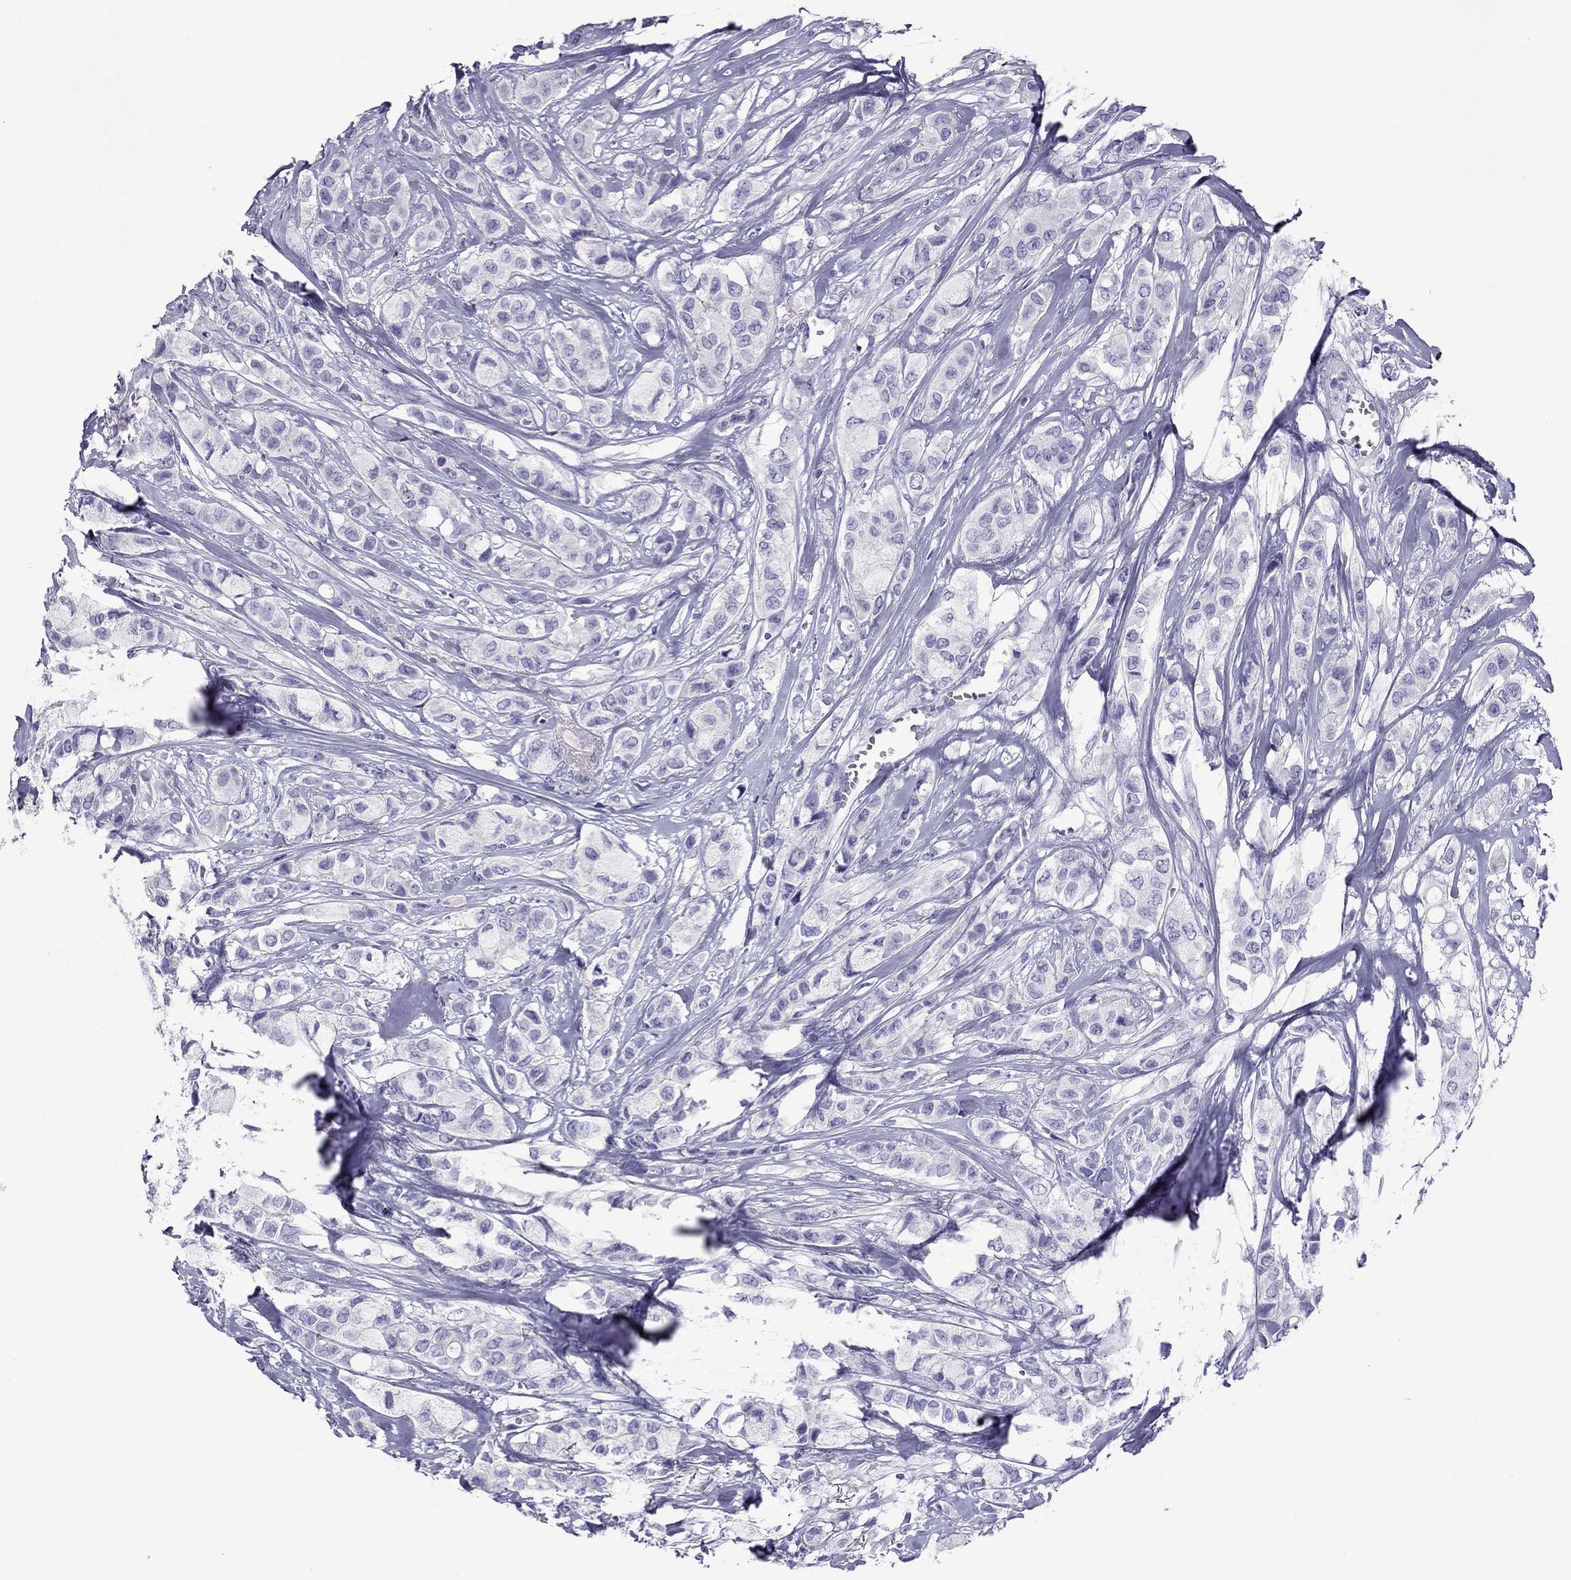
{"staining": {"intensity": "negative", "quantity": "none", "location": "none"}, "tissue": "breast cancer", "cell_type": "Tumor cells", "image_type": "cancer", "snomed": [{"axis": "morphology", "description": "Duct carcinoma"}, {"axis": "topography", "description": "Breast"}], "caption": "DAB (3,3'-diaminobenzidine) immunohistochemical staining of human infiltrating ductal carcinoma (breast) demonstrates no significant positivity in tumor cells.", "gene": "MYL11", "patient": {"sex": "female", "age": 85}}